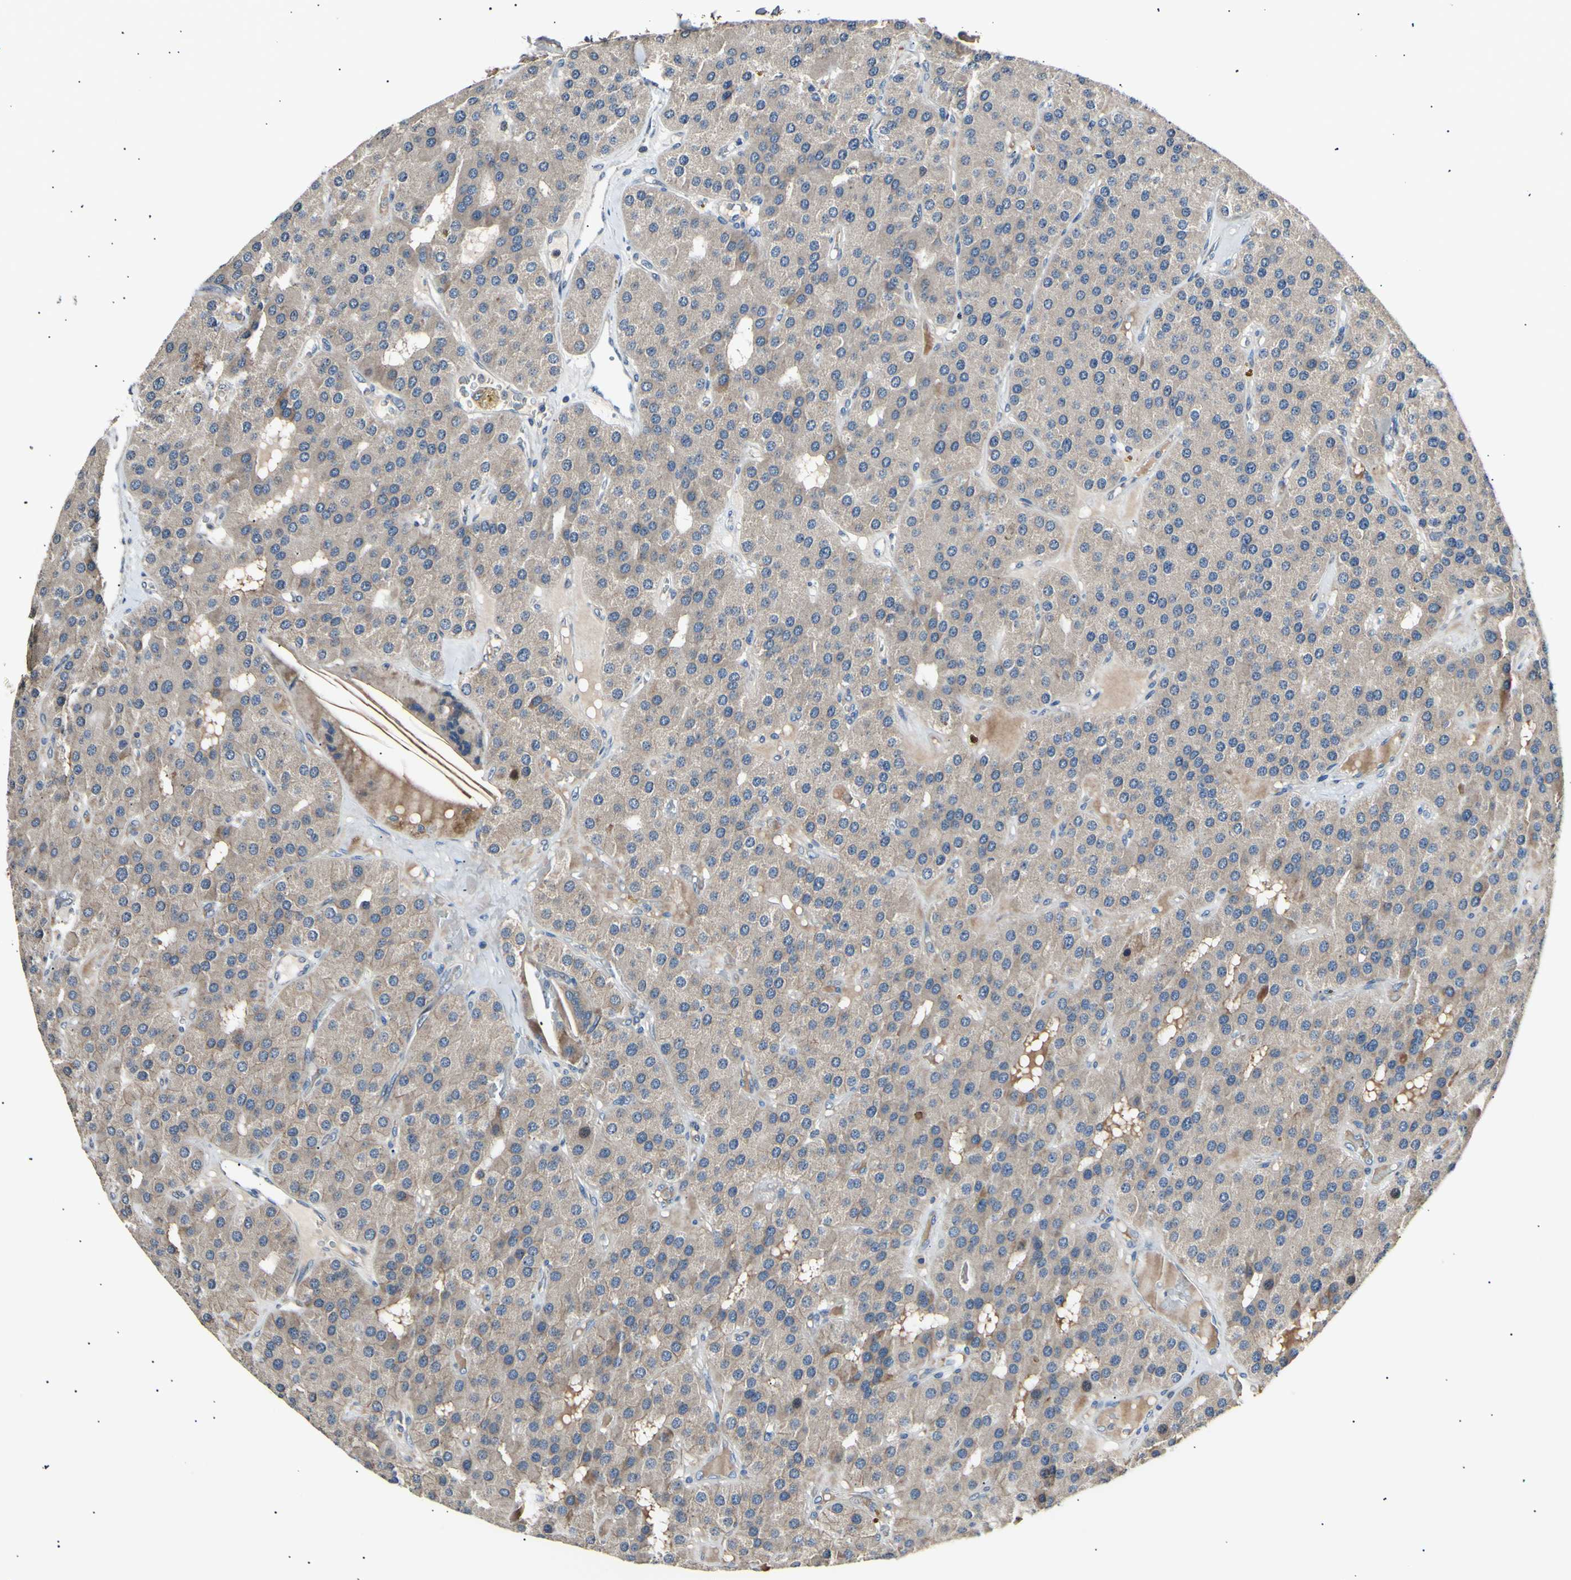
{"staining": {"intensity": "moderate", "quantity": ">75%", "location": "cytoplasmic/membranous"}, "tissue": "parathyroid gland", "cell_type": "Glandular cells", "image_type": "normal", "snomed": [{"axis": "morphology", "description": "Normal tissue, NOS"}, {"axis": "morphology", "description": "Adenoma, NOS"}, {"axis": "topography", "description": "Parathyroid gland"}], "caption": "Moderate cytoplasmic/membranous protein positivity is identified in about >75% of glandular cells in parathyroid gland. (brown staining indicates protein expression, while blue staining denotes nuclei).", "gene": "ITGA6", "patient": {"sex": "female", "age": 86}}